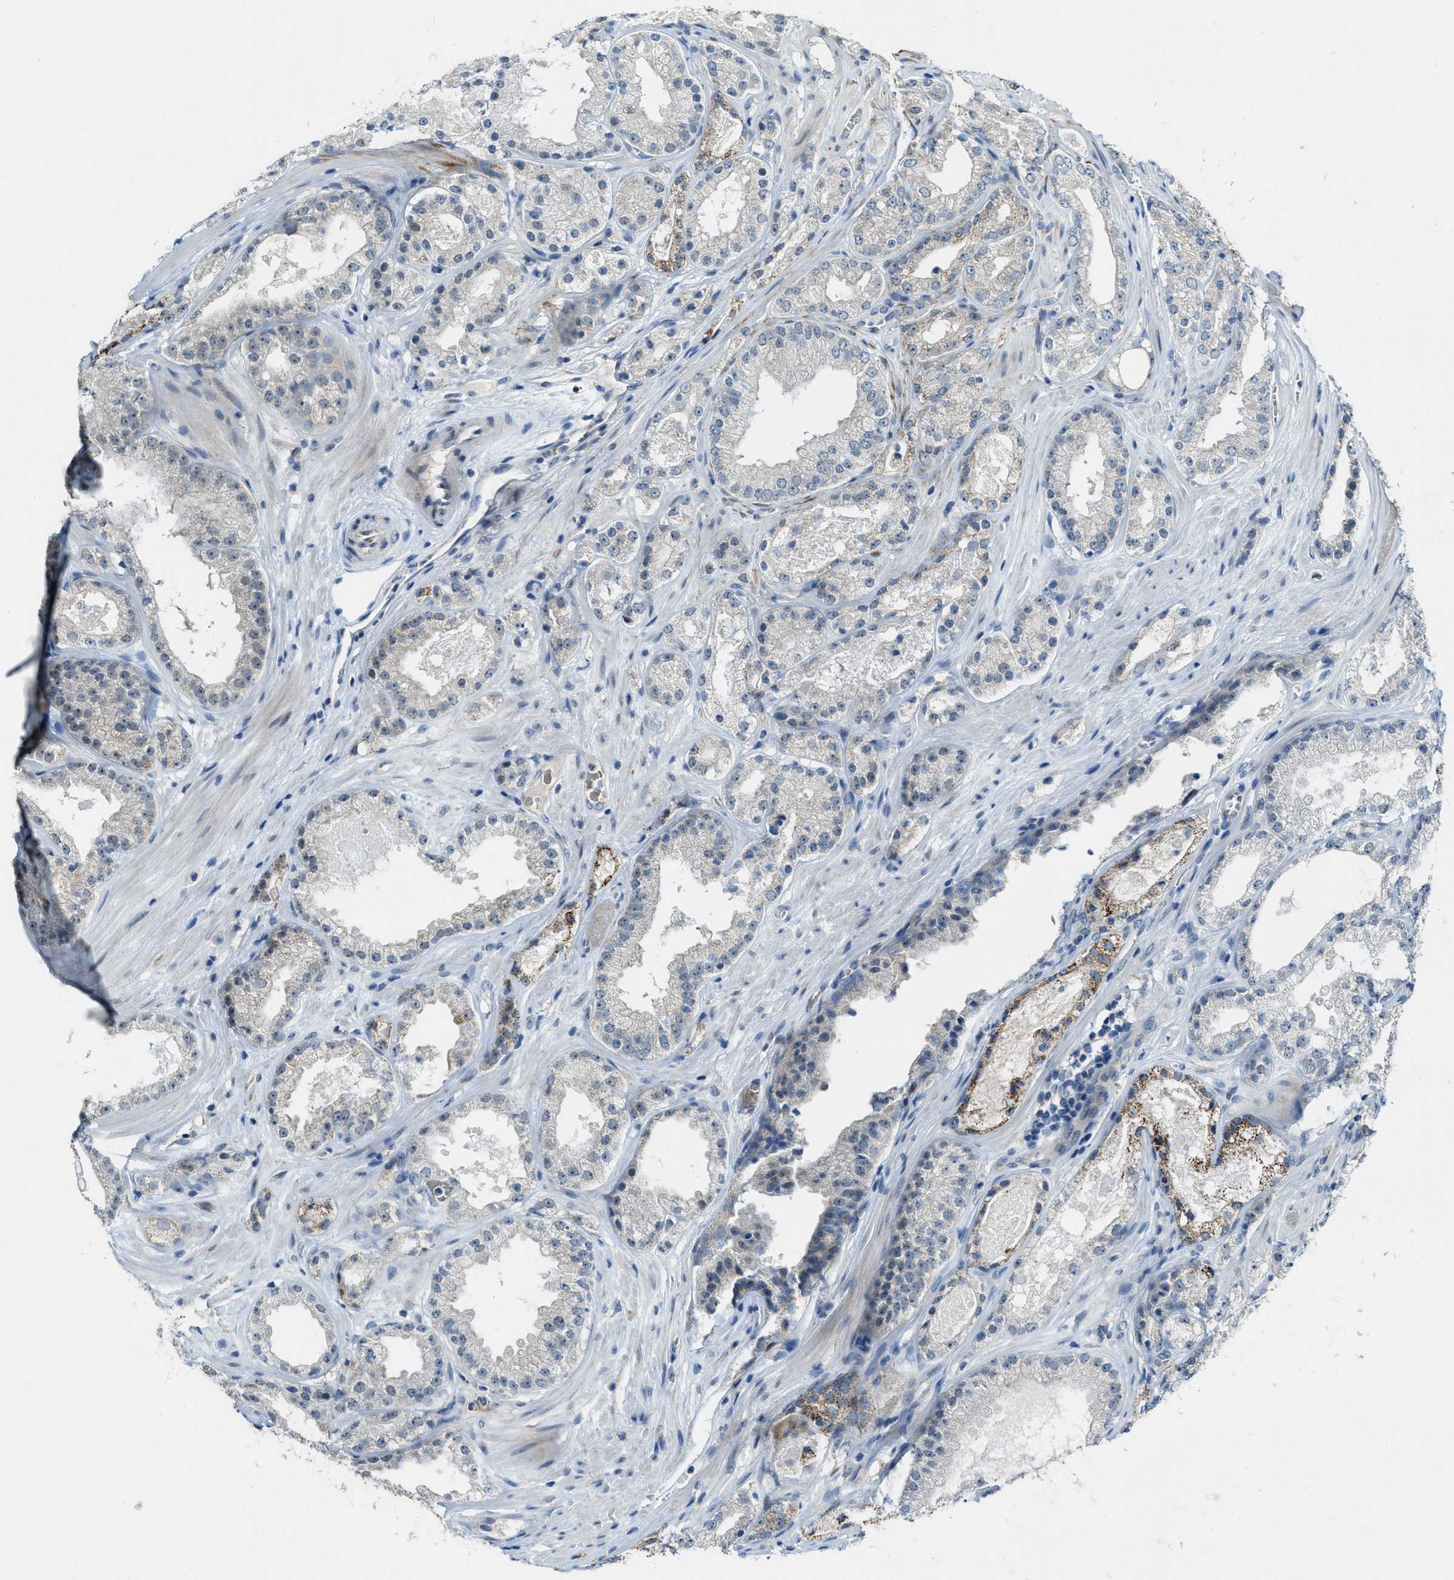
{"staining": {"intensity": "negative", "quantity": "none", "location": "none"}, "tissue": "prostate cancer", "cell_type": "Tumor cells", "image_type": "cancer", "snomed": [{"axis": "morphology", "description": "Adenocarcinoma, High grade"}, {"axis": "topography", "description": "Prostate"}], "caption": "Adenocarcinoma (high-grade) (prostate) was stained to show a protein in brown. There is no significant positivity in tumor cells. The staining was performed using DAB to visualize the protein expression in brown, while the nuclei were stained in blue with hematoxylin (Magnification: 20x).", "gene": "CDON", "patient": {"sex": "male", "age": 65}}